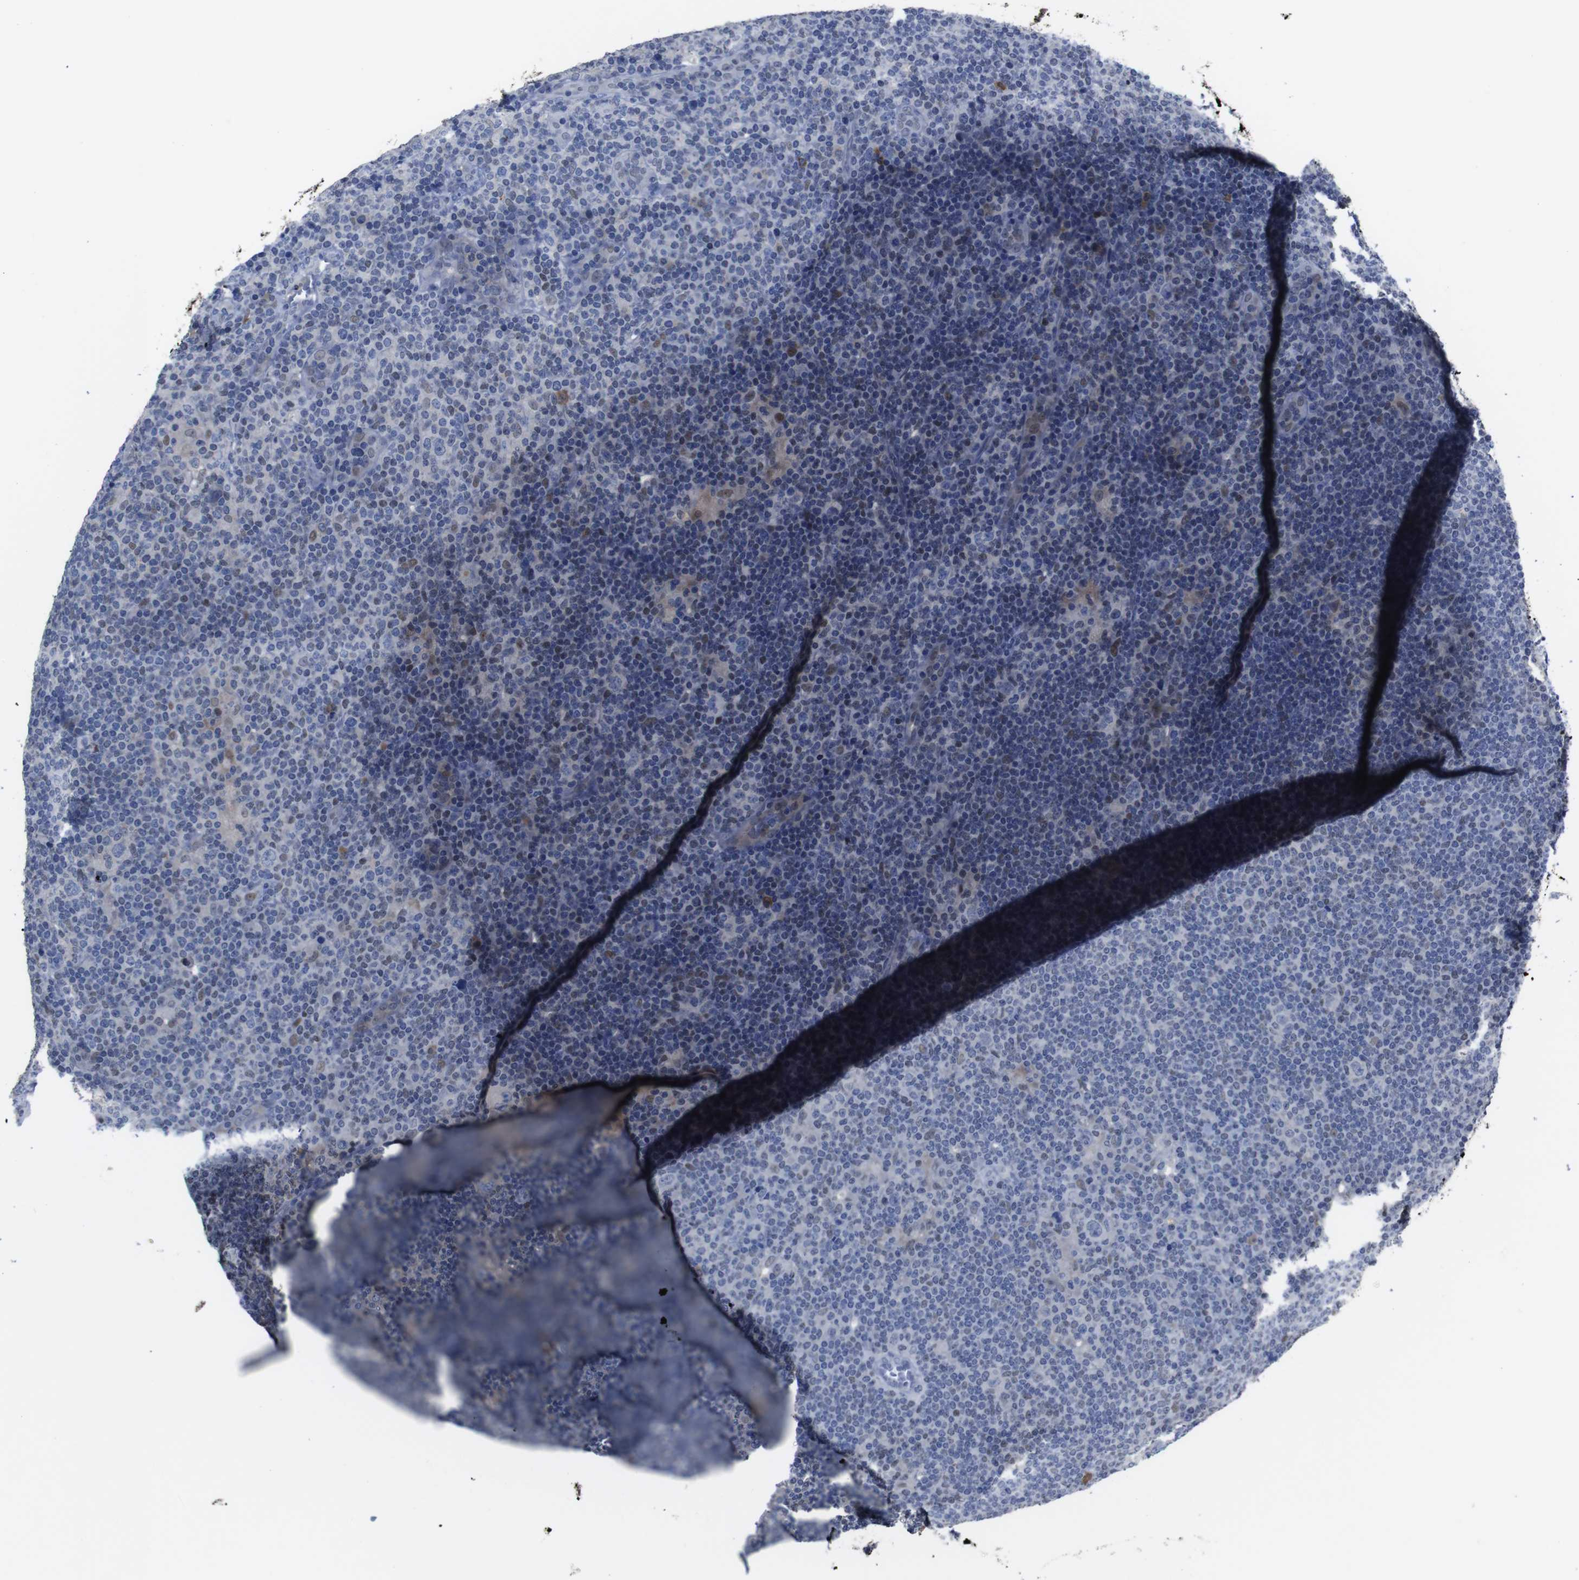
{"staining": {"intensity": "negative", "quantity": "none", "location": "none"}, "tissue": "lymphoma", "cell_type": "Tumor cells", "image_type": "cancer", "snomed": [{"axis": "morphology", "description": "Hodgkin's disease, NOS"}, {"axis": "topography", "description": "Lymph node"}], "caption": "High magnification brightfield microscopy of lymphoma stained with DAB (3,3'-diaminobenzidine) (brown) and counterstained with hematoxylin (blue): tumor cells show no significant positivity. (DAB immunohistochemistry with hematoxylin counter stain).", "gene": "SEMA4B", "patient": {"sex": "female", "age": 57}}